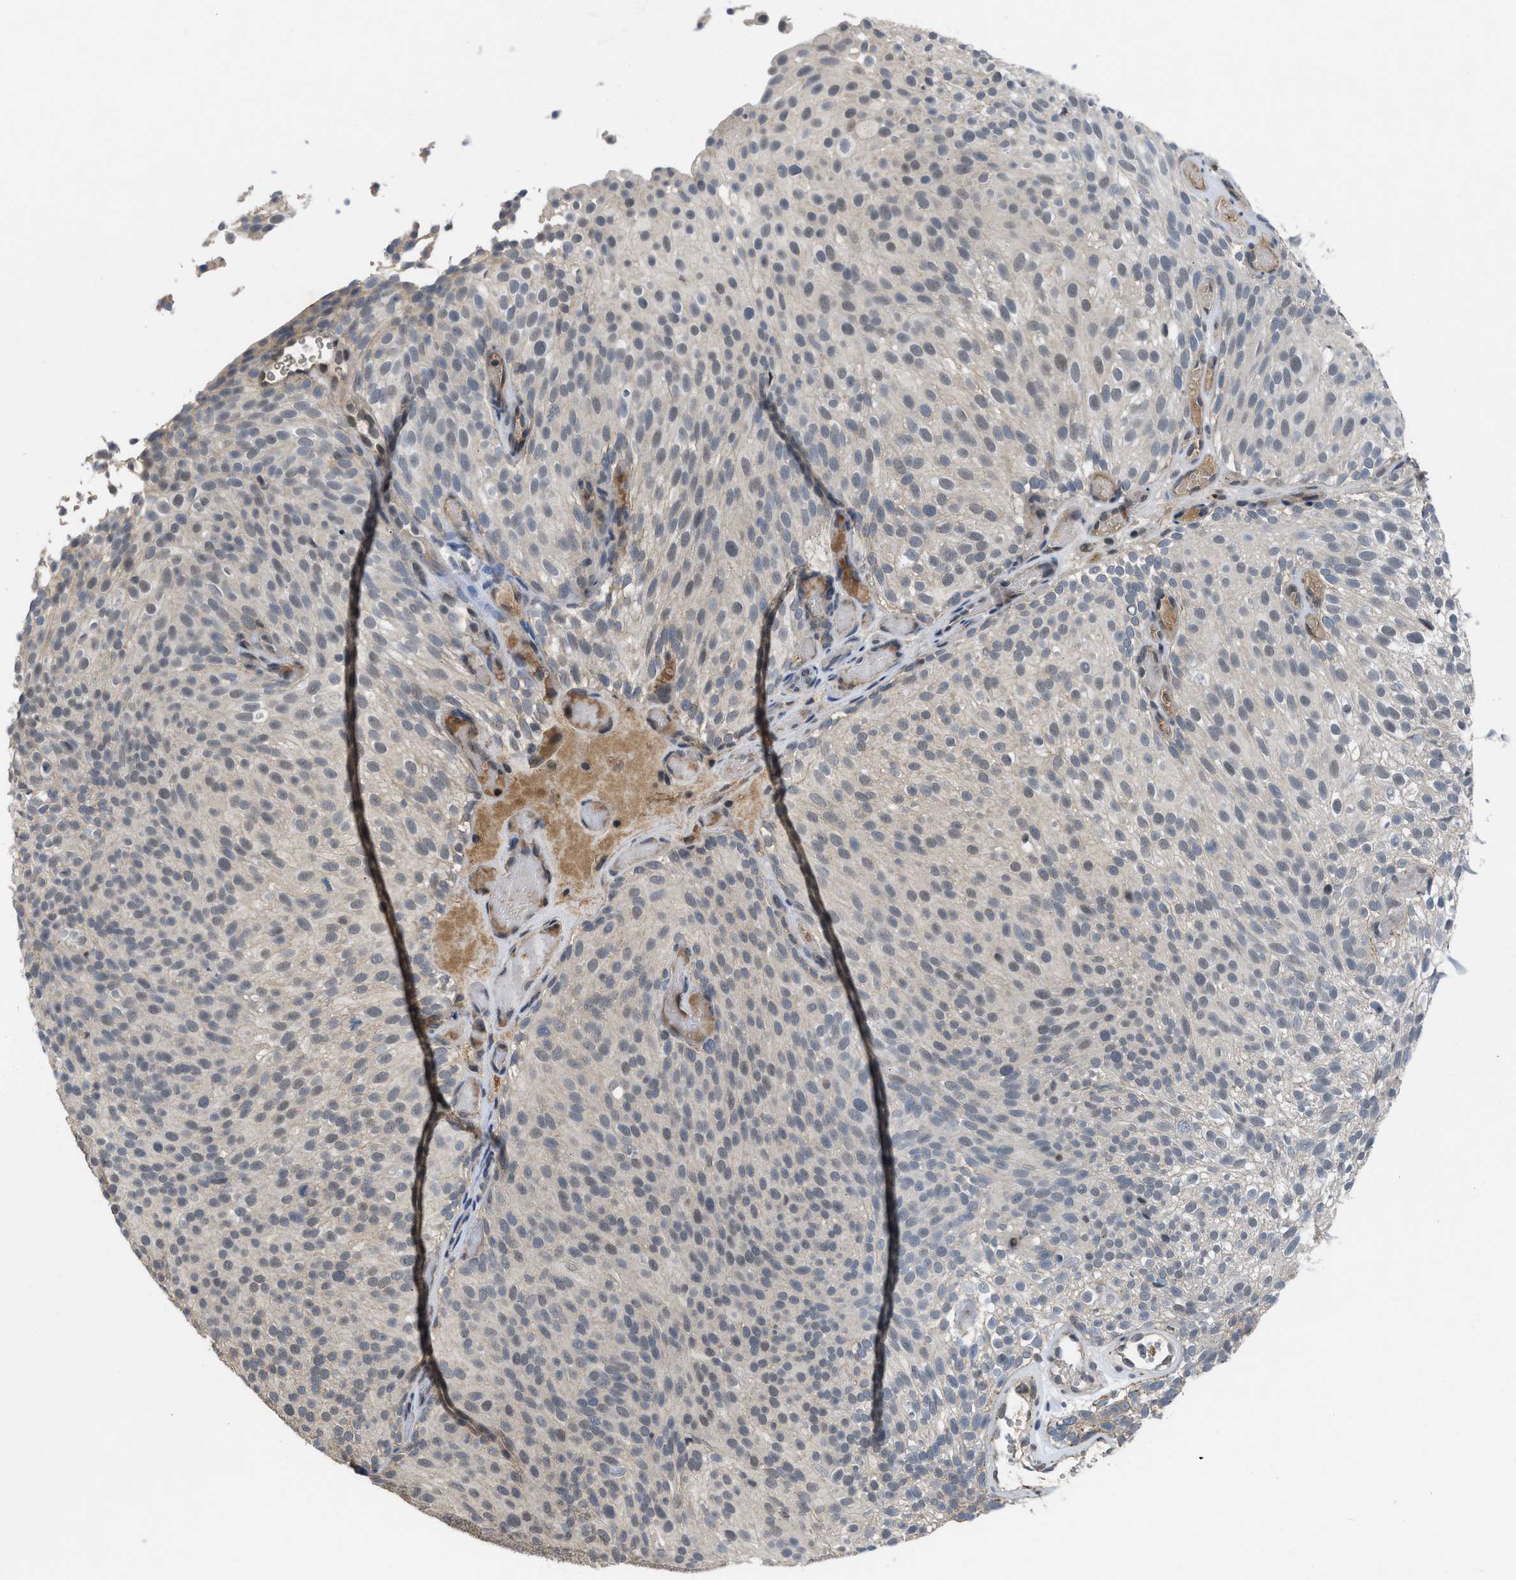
{"staining": {"intensity": "weak", "quantity": "<25%", "location": "nuclear"}, "tissue": "urothelial cancer", "cell_type": "Tumor cells", "image_type": "cancer", "snomed": [{"axis": "morphology", "description": "Urothelial carcinoma, Low grade"}, {"axis": "topography", "description": "Urinary bladder"}], "caption": "Histopathology image shows no protein staining in tumor cells of urothelial carcinoma (low-grade) tissue. (Brightfield microscopy of DAB (3,3'-diaminobenzidine) immunohistochemistry (IHC) at high magnification).", "gene": "TERF2IP", "patient": {"sex": "male", "age": 78}}